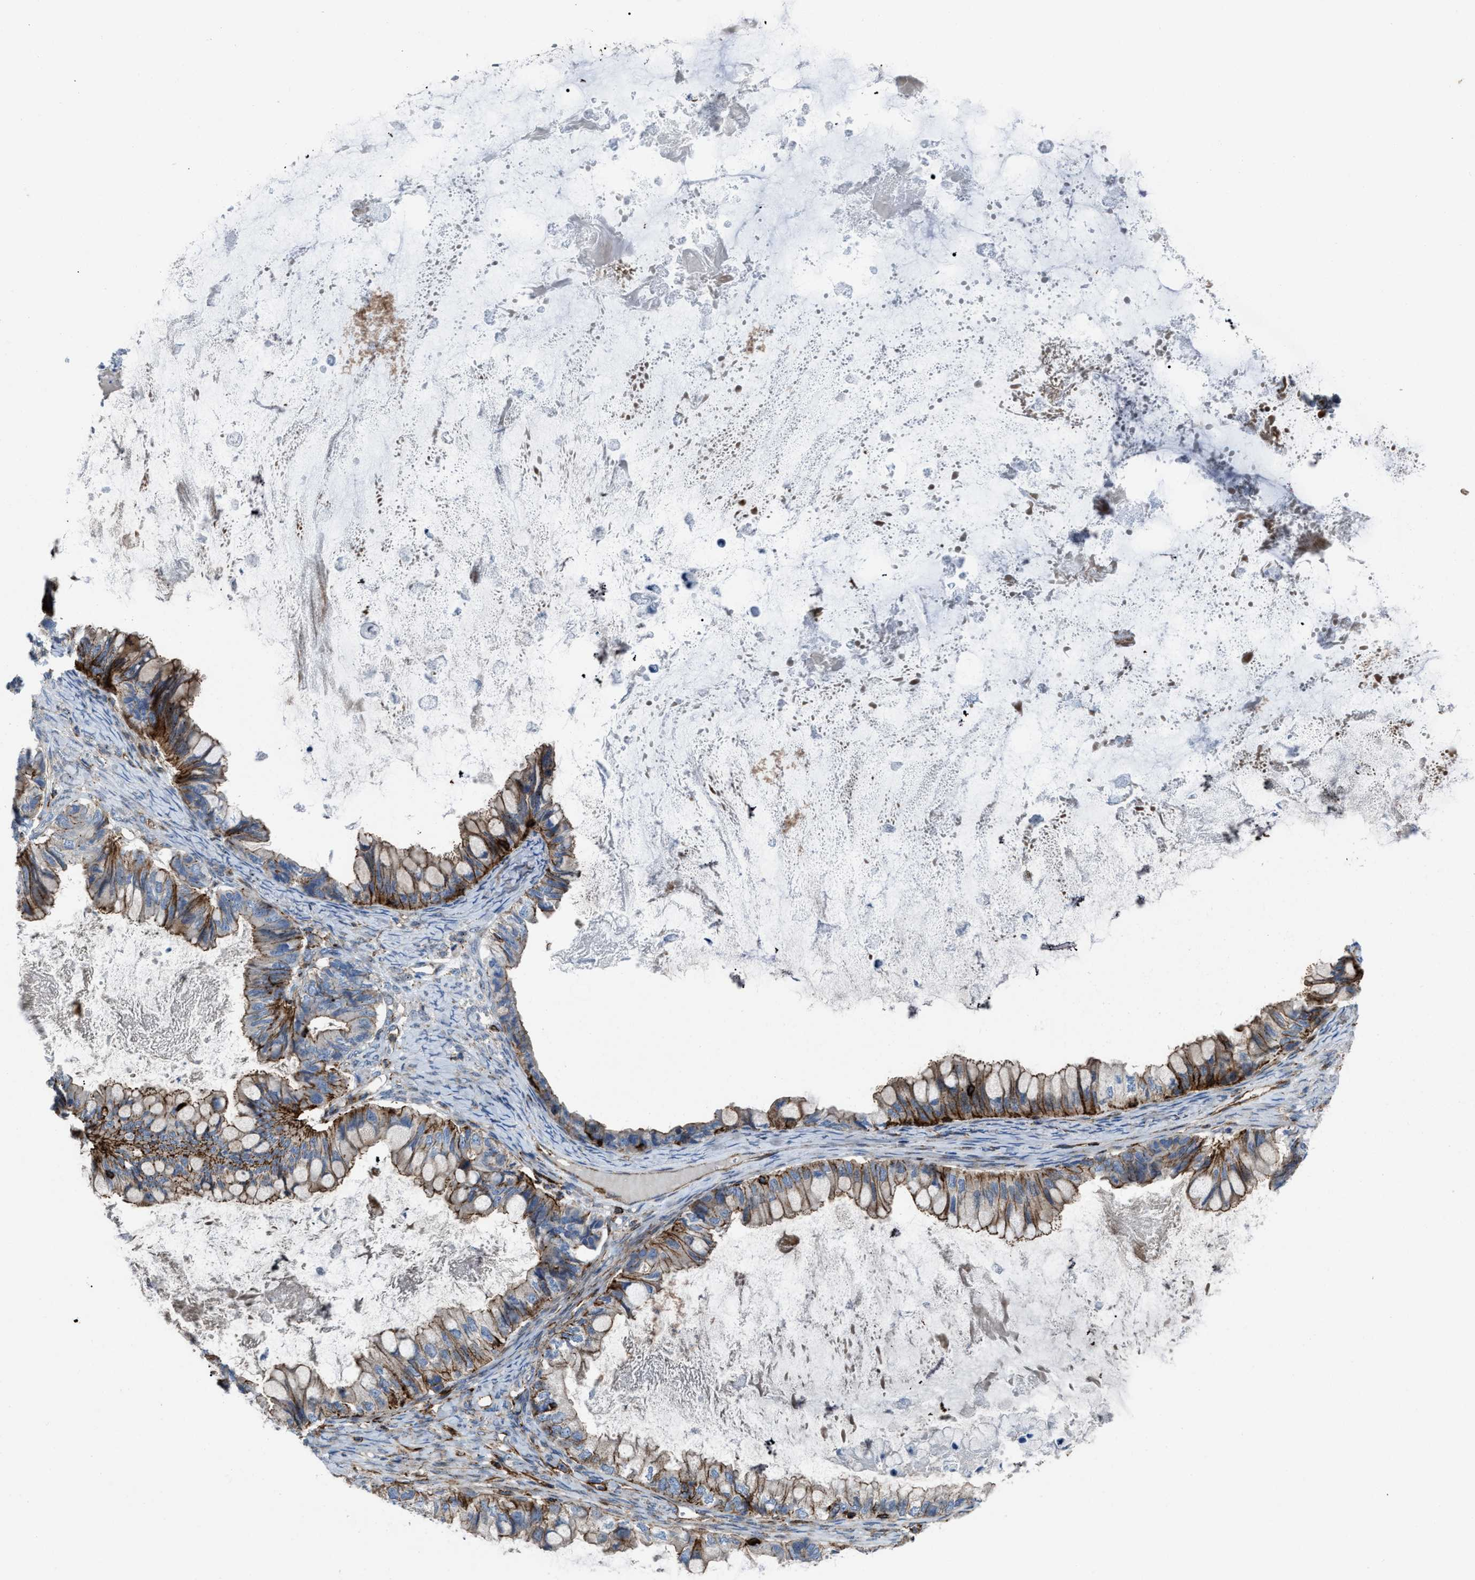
{"staining": {"intensity": "moderate", "quantity": ">75%", "location": "cytoplasmic/membranous"}, "tissue": "ovarian cancer", "cell_type": "Tumor cells", "image_type": "cancer", "snomed": [{"axis": "morphology", "description": "Cystadenocarcinoma, mucinous, NOS"}, {"axis": "topography", "description": "Ovary"}], "caption": "IHC (DAB) staining of ovarian cancer displays moderate cytoplasmic/membranous protein positivity in about >75% of tumor cells.", "gene": "AGPAT2", "patient": {"sex": "female", "age": 80}}